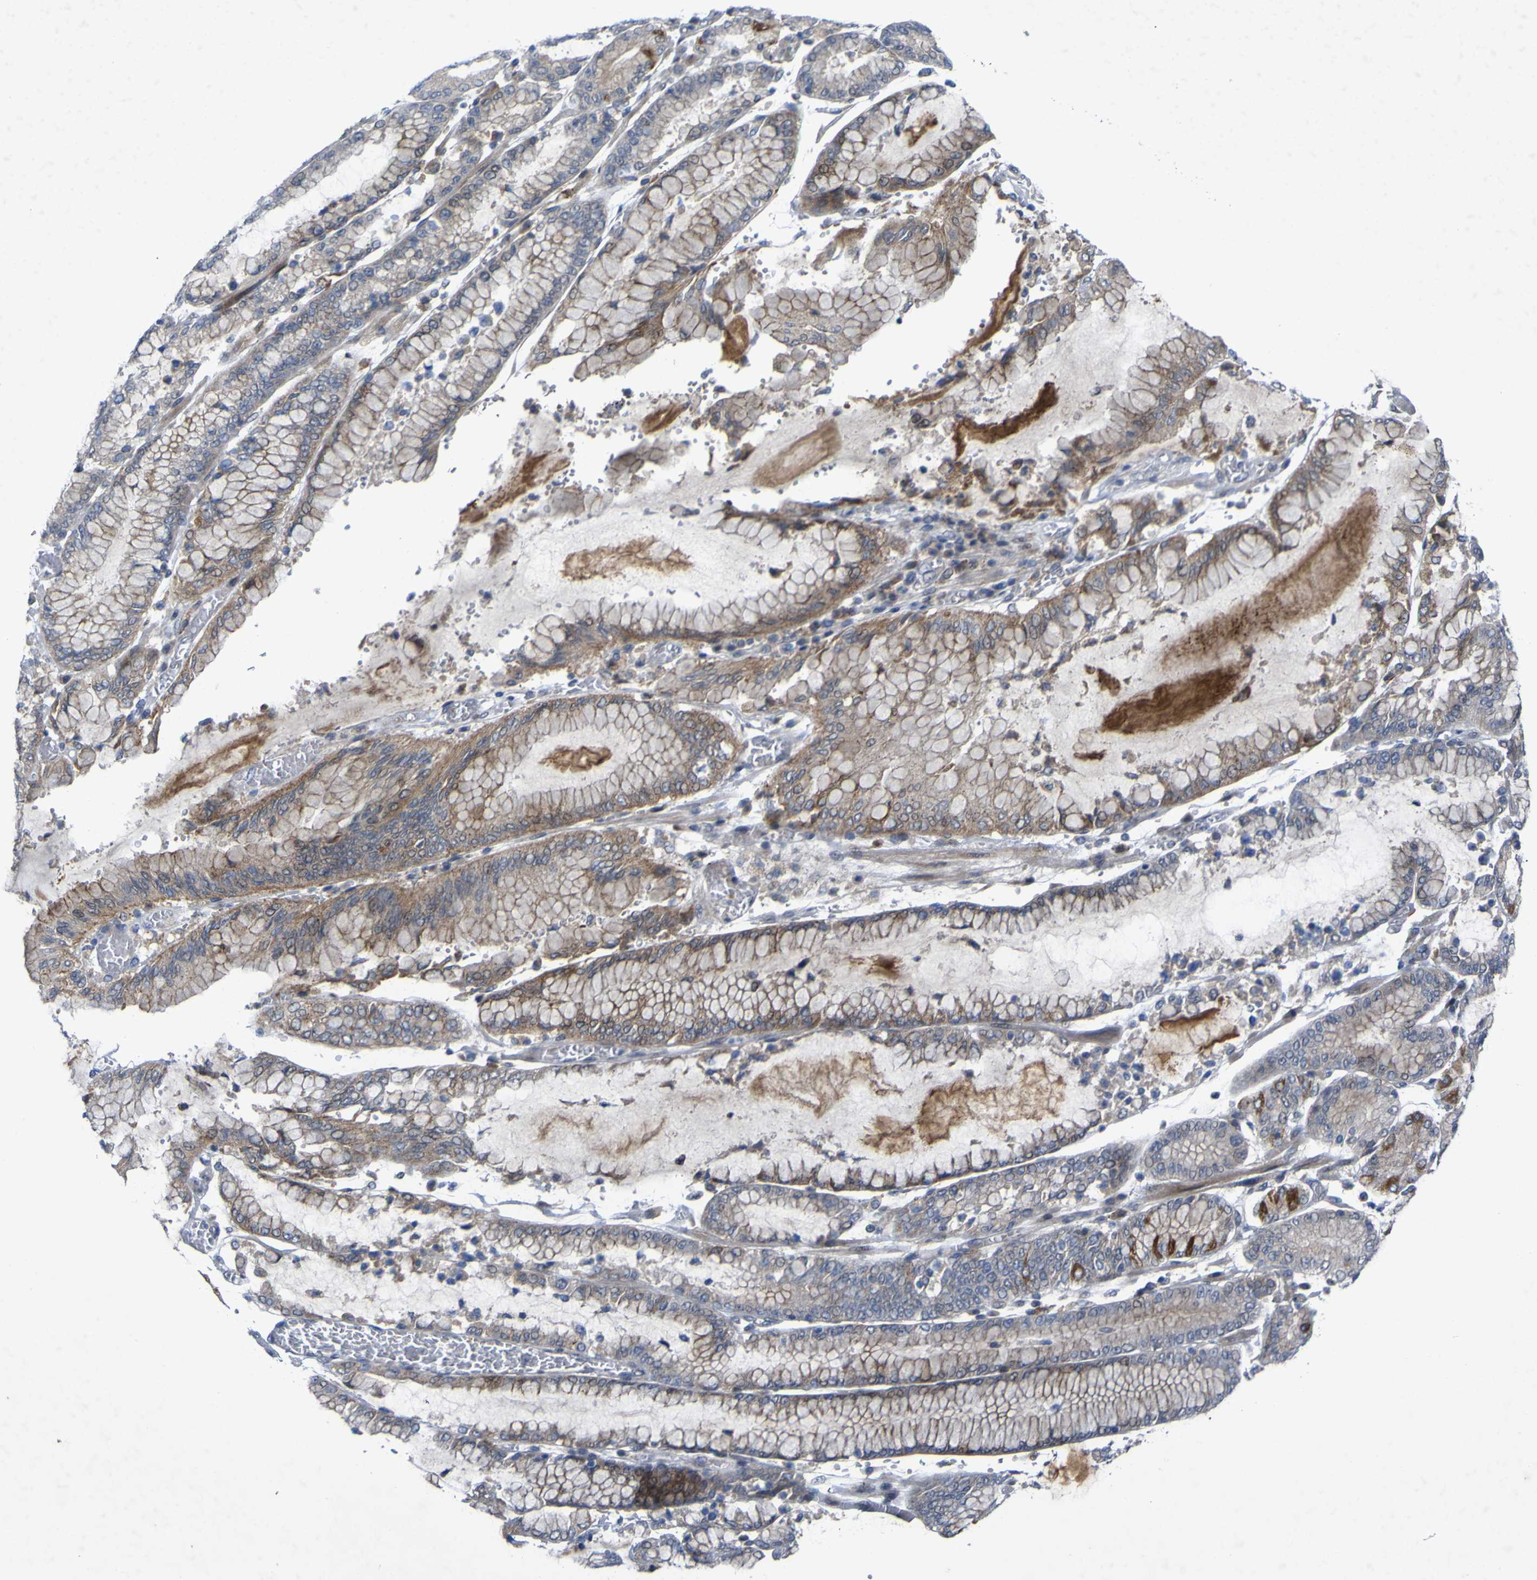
{"staining": {"intensity": "moderate", "quantity": "<25%", "location": "cytoplasmic/membranous"}, "tissue": "stomach cancer", "cell_type": "Tumor cells", "image_type": "cancer", "snomed": [{"axis": "morphology", "description": "Normal tissue, NOS"}, {"axis": "morphology", "description": "Adenocarcinoma, NOS"}, {"axis": "topography", "description": "Stomach, upper"}, {"axis": "topography", "description": "Stomach"}], "caption": "Stomach cancer stained for a protein displays moderate cytoplasmic/membranous positivity in tumor cells.", "gene": "NAV1", "patient": {"sex": "male", "age": 76}}